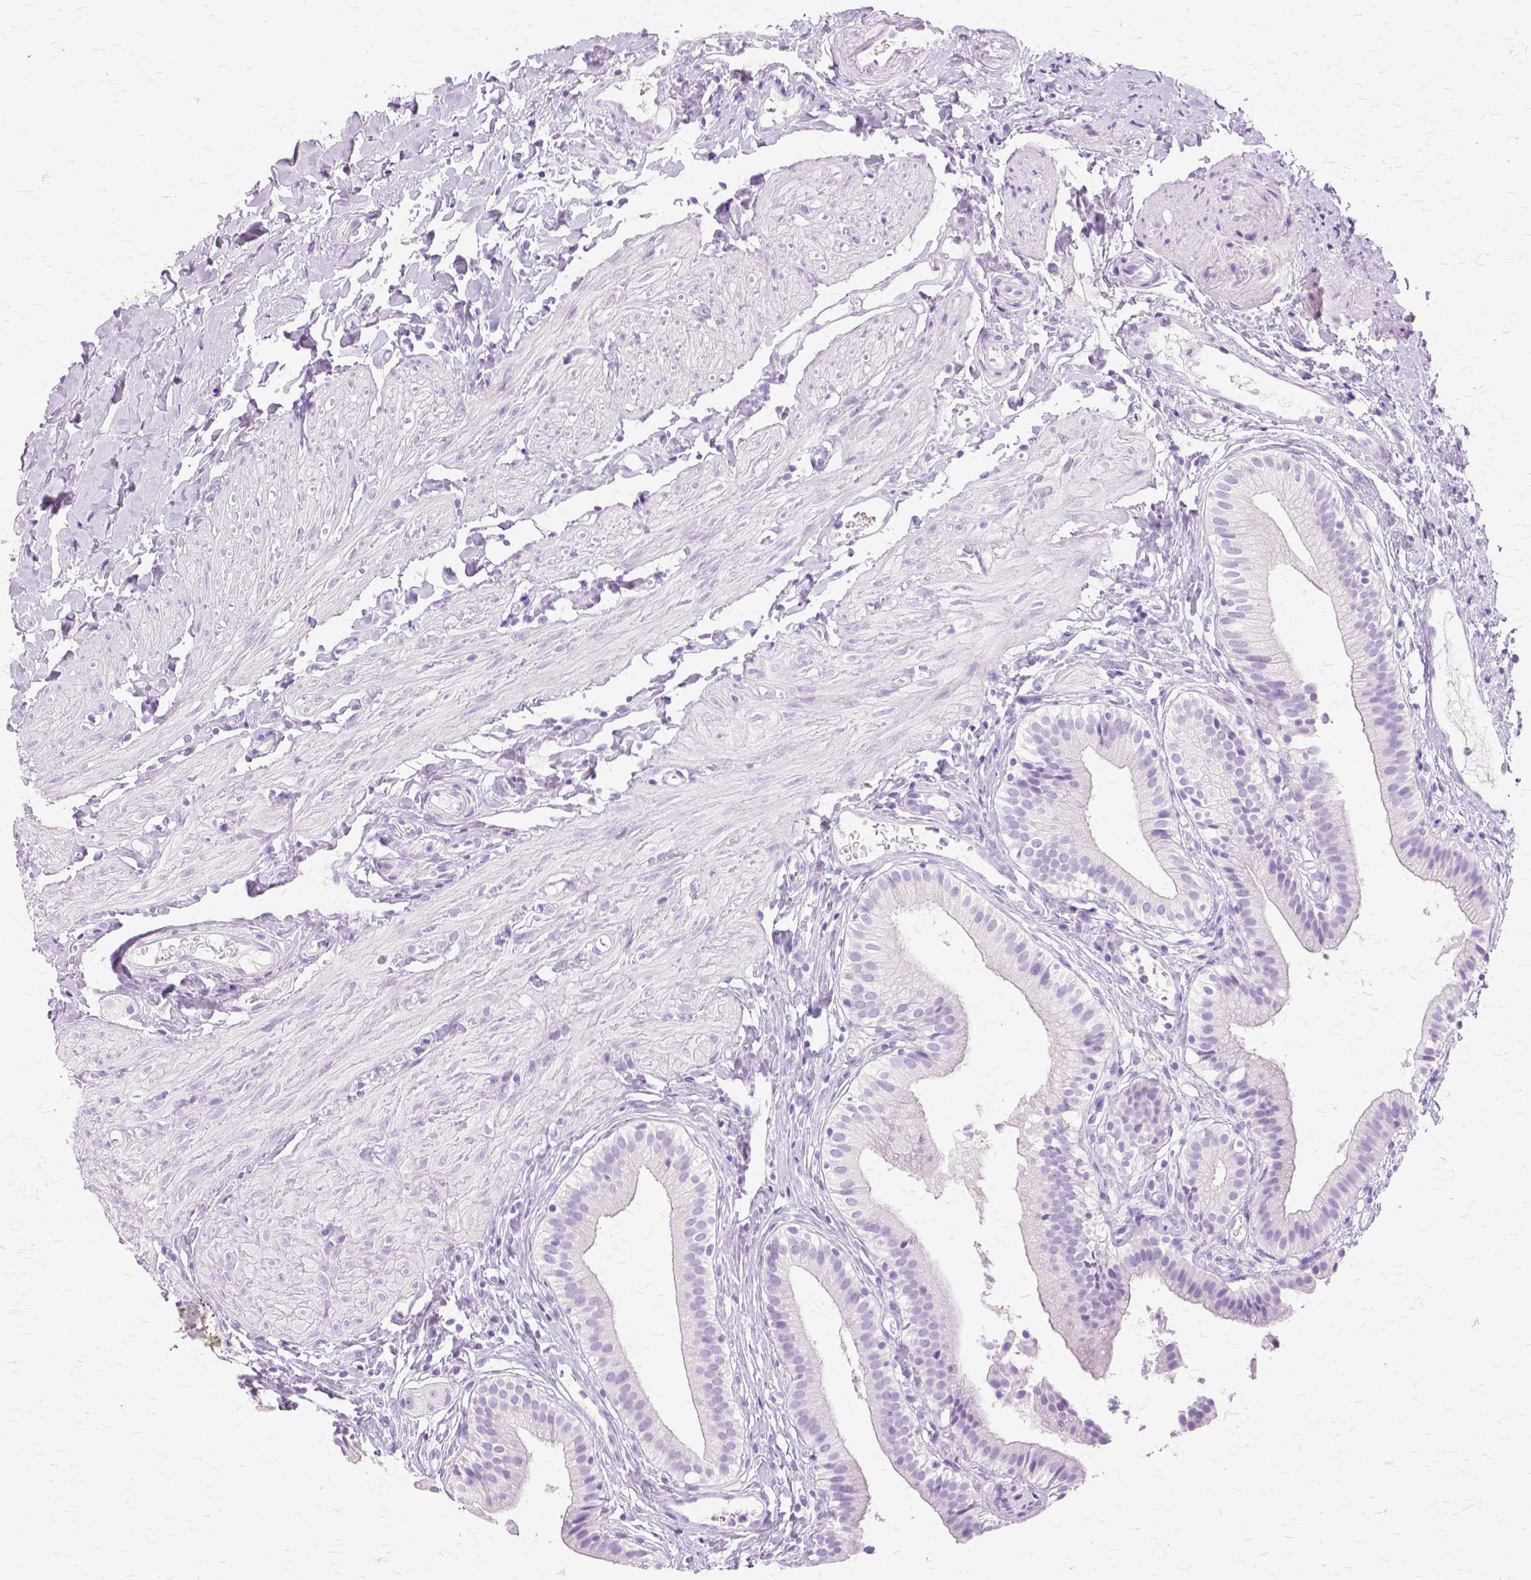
{"staining": {"intensity": "negative", "quantity": "none", "location": "none"}, "tissue": "gallbladder", "cell_type": "Glandular cells", "image_type": "normal", "snomed": [{"axis": "morphology", "description": "Normal tissue, NOS"}, {"axis": "topography", "description": "Gallbladder"}], "caption": "IHC of benign human gallbladder displays no staining in glandular cells.", "gene": "TGM1", "patient": {"sex": "female", "age": 47}}